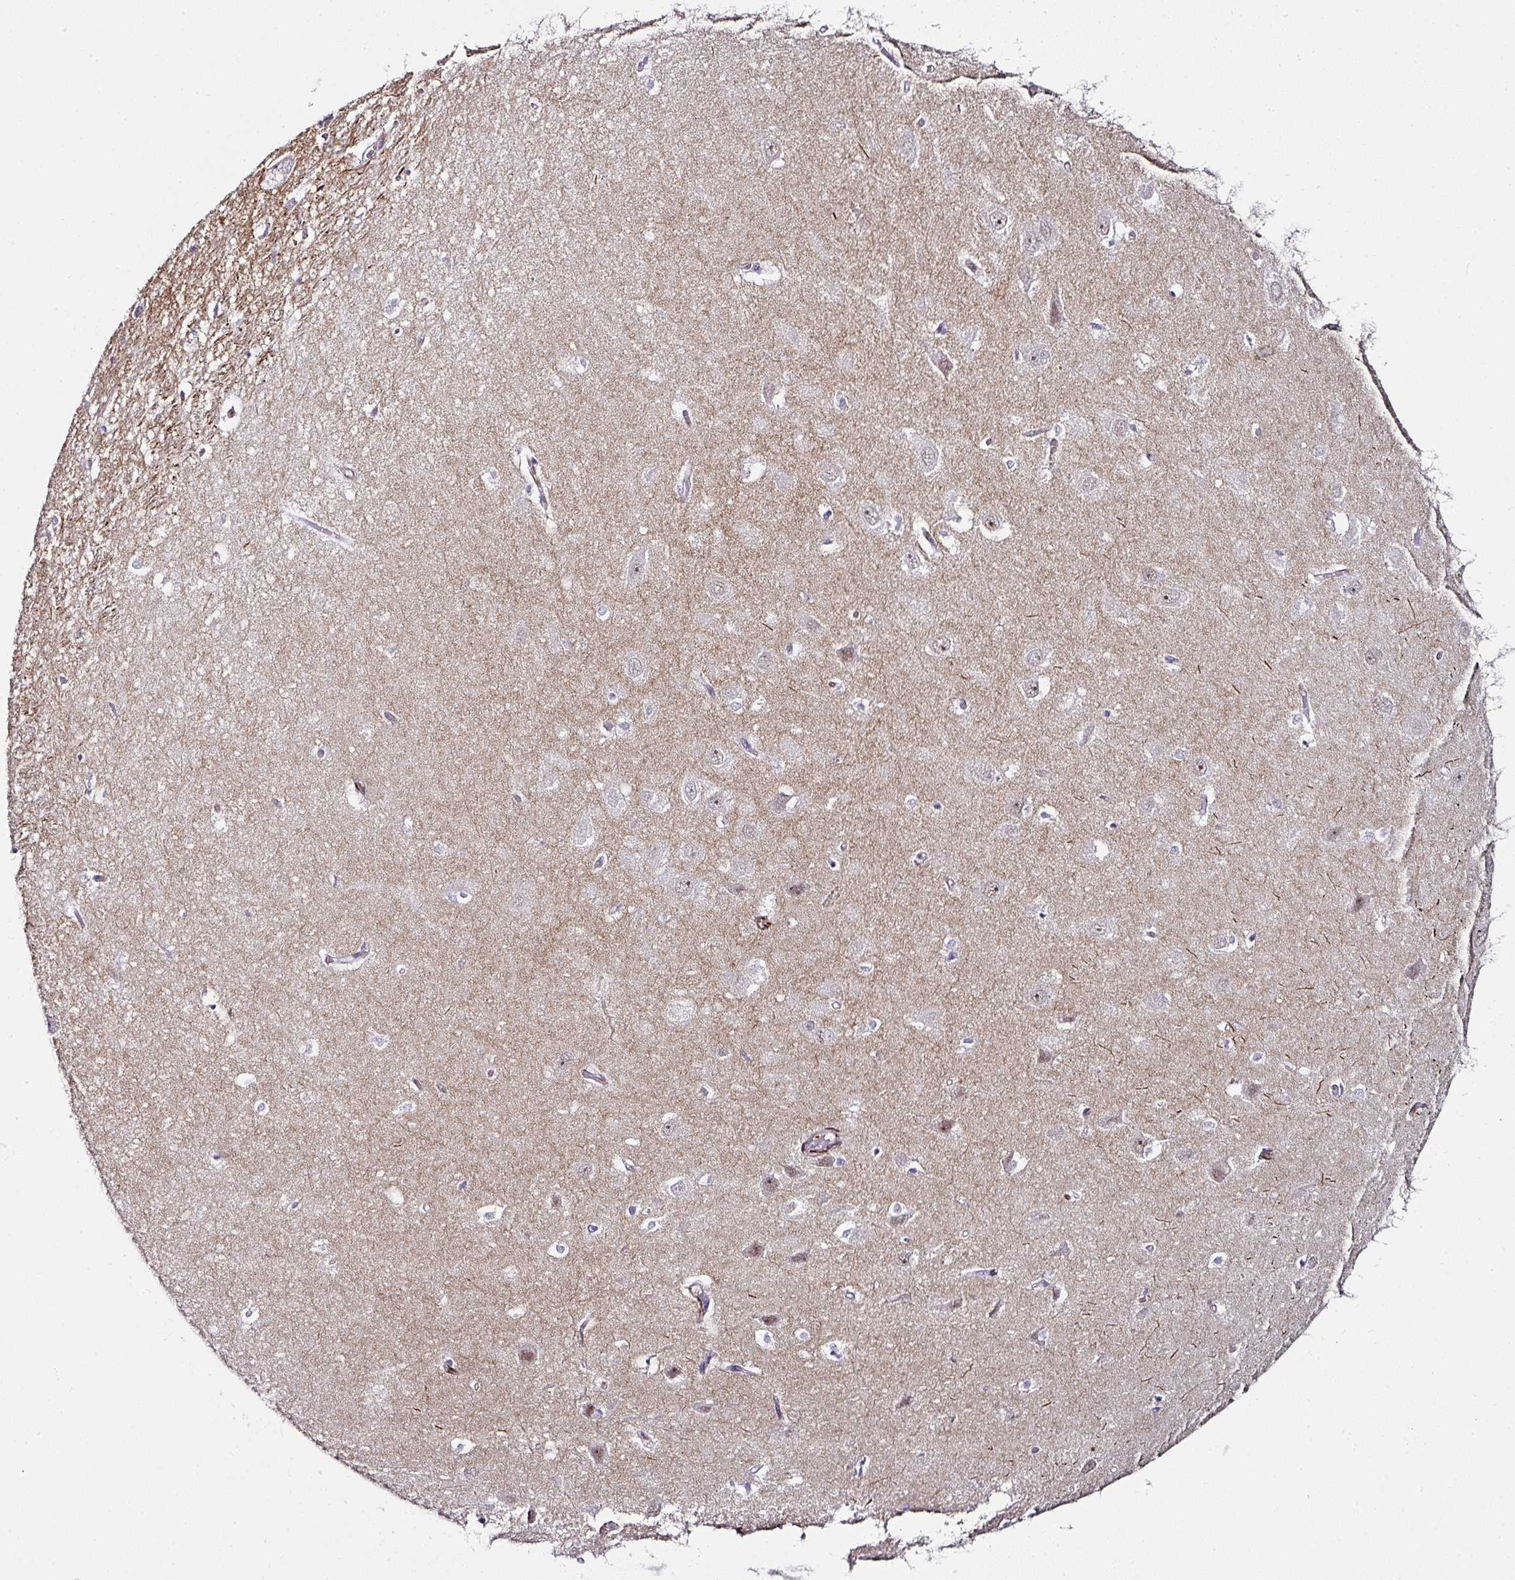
{"staining": {"intensity": "negative", "quantity": "none", "location": "none"}, "tissue": "hippocampus", "cell_type": "Glial cells", "image_type": "normal", "snomed": [{"axis": "morphology", "description": "Normal tissue, NOS"}, {"axis": "topography", "description": "Hippocampus"}], "caption": "IHC photomicrograph of unremarkable hippocampus: hippocampus stained with DAB (3,3'-diaminobenzidine) displays no significant protein staining in glial cells. (Stains: DAB IHC with hematoxylin counter stain, Microscopy: brightfield microscopy at high magnification).", "gene": "TMPRSS9", "patient": {"sex": "female", "age": 64}}